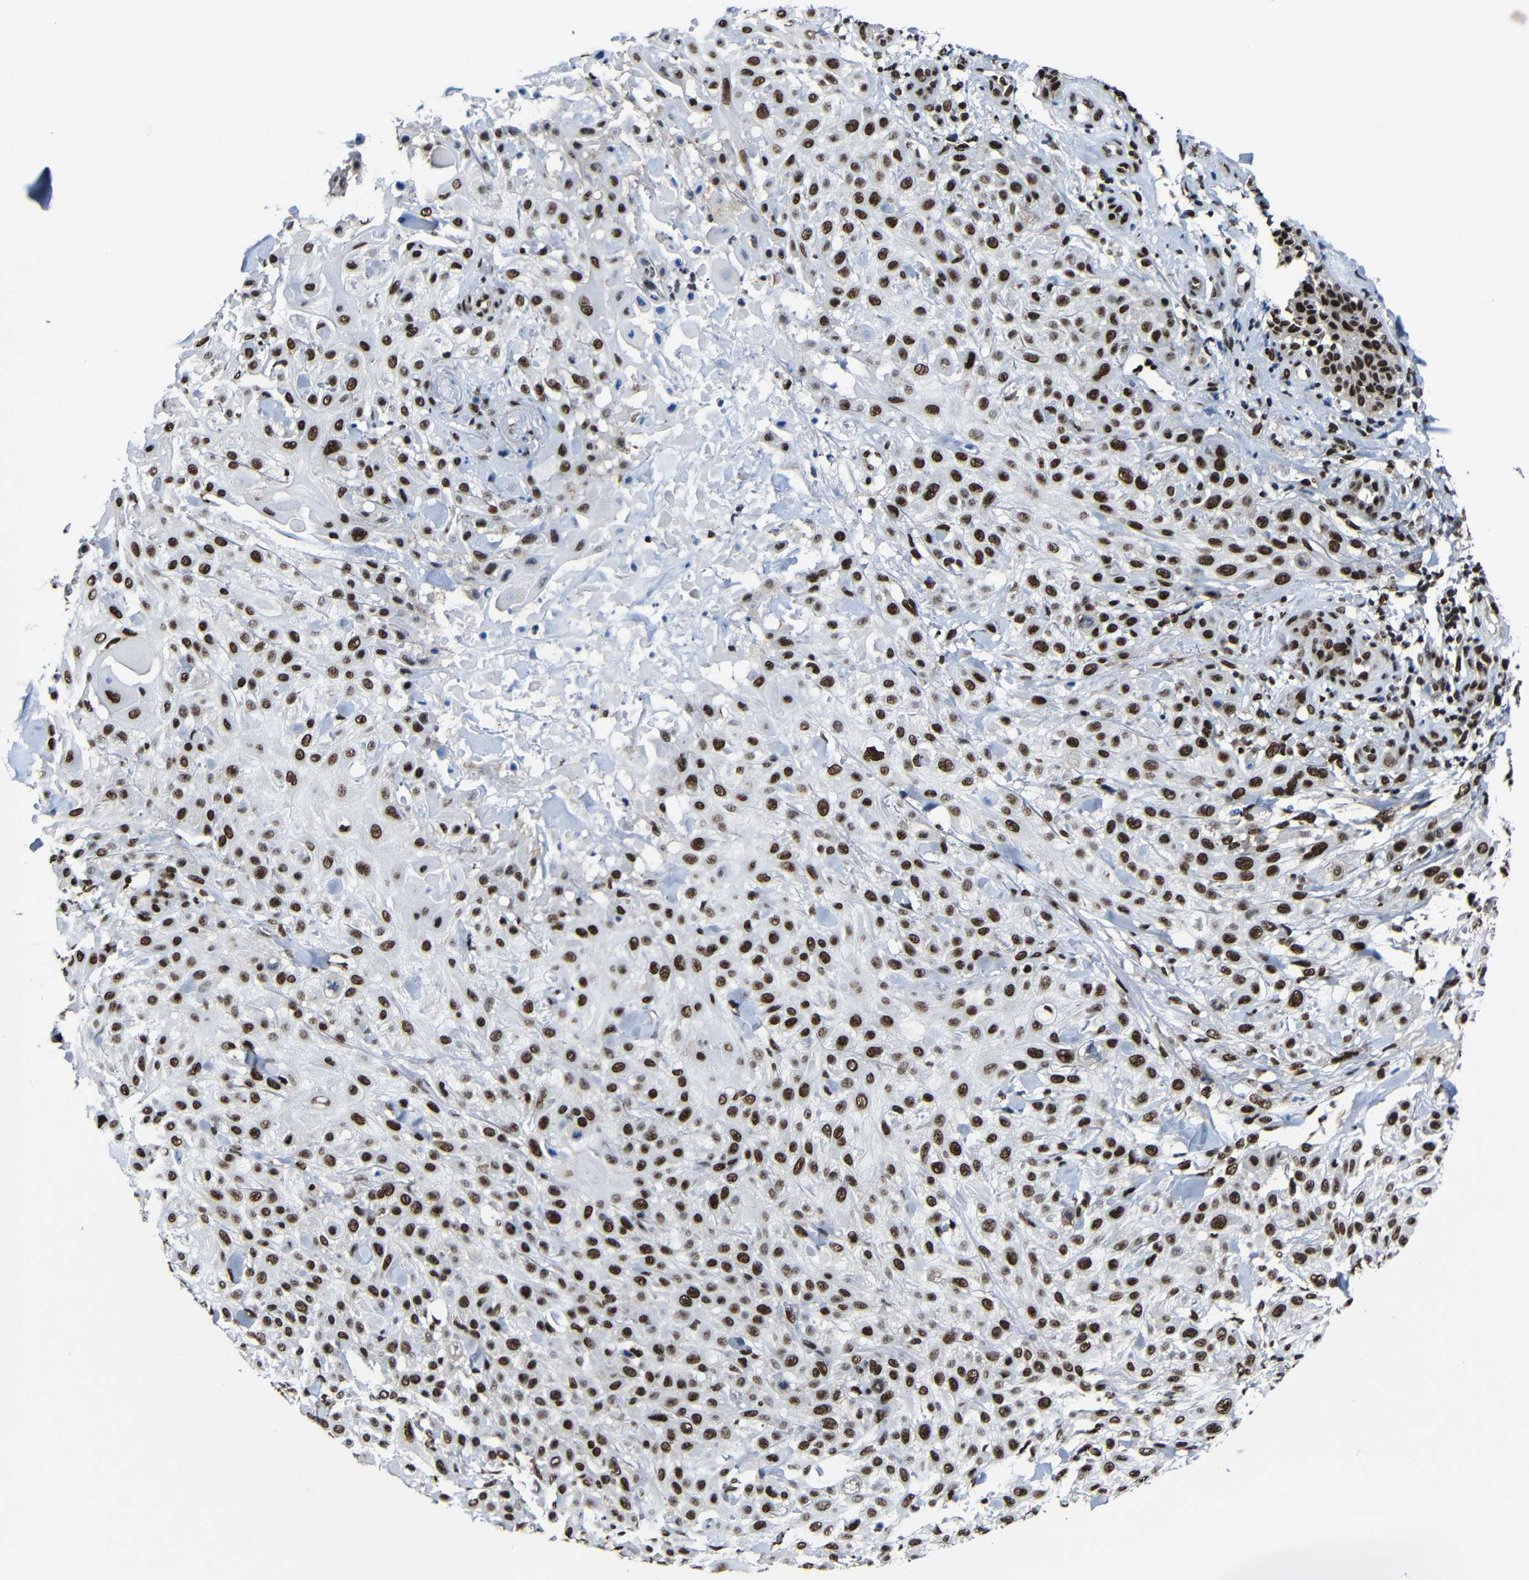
{"staining": {"intensity": "strong", "quantity": ">75%", "location": "nuclear"}, "tissue": "skin cancer", "cell_type": "Tumor cells", "image_type": "cancer", "snomed": [{"axis": "morphology", "description": "Squamous cell carcinoma, NOS"}, {"axis": "topography", "description": "Skin"}], "caption": "Brown immunohistochemical staining in skin cancer (squamous cell carcinoma) shows strong nuclear staining in about >75% of tumor cells. Immunohistochemistry (ihc) stains the protein of interest in brown and the nuclei are stained blue.", "gene": "PTBP1", "patient": {"sex": "female", "age": 42}}